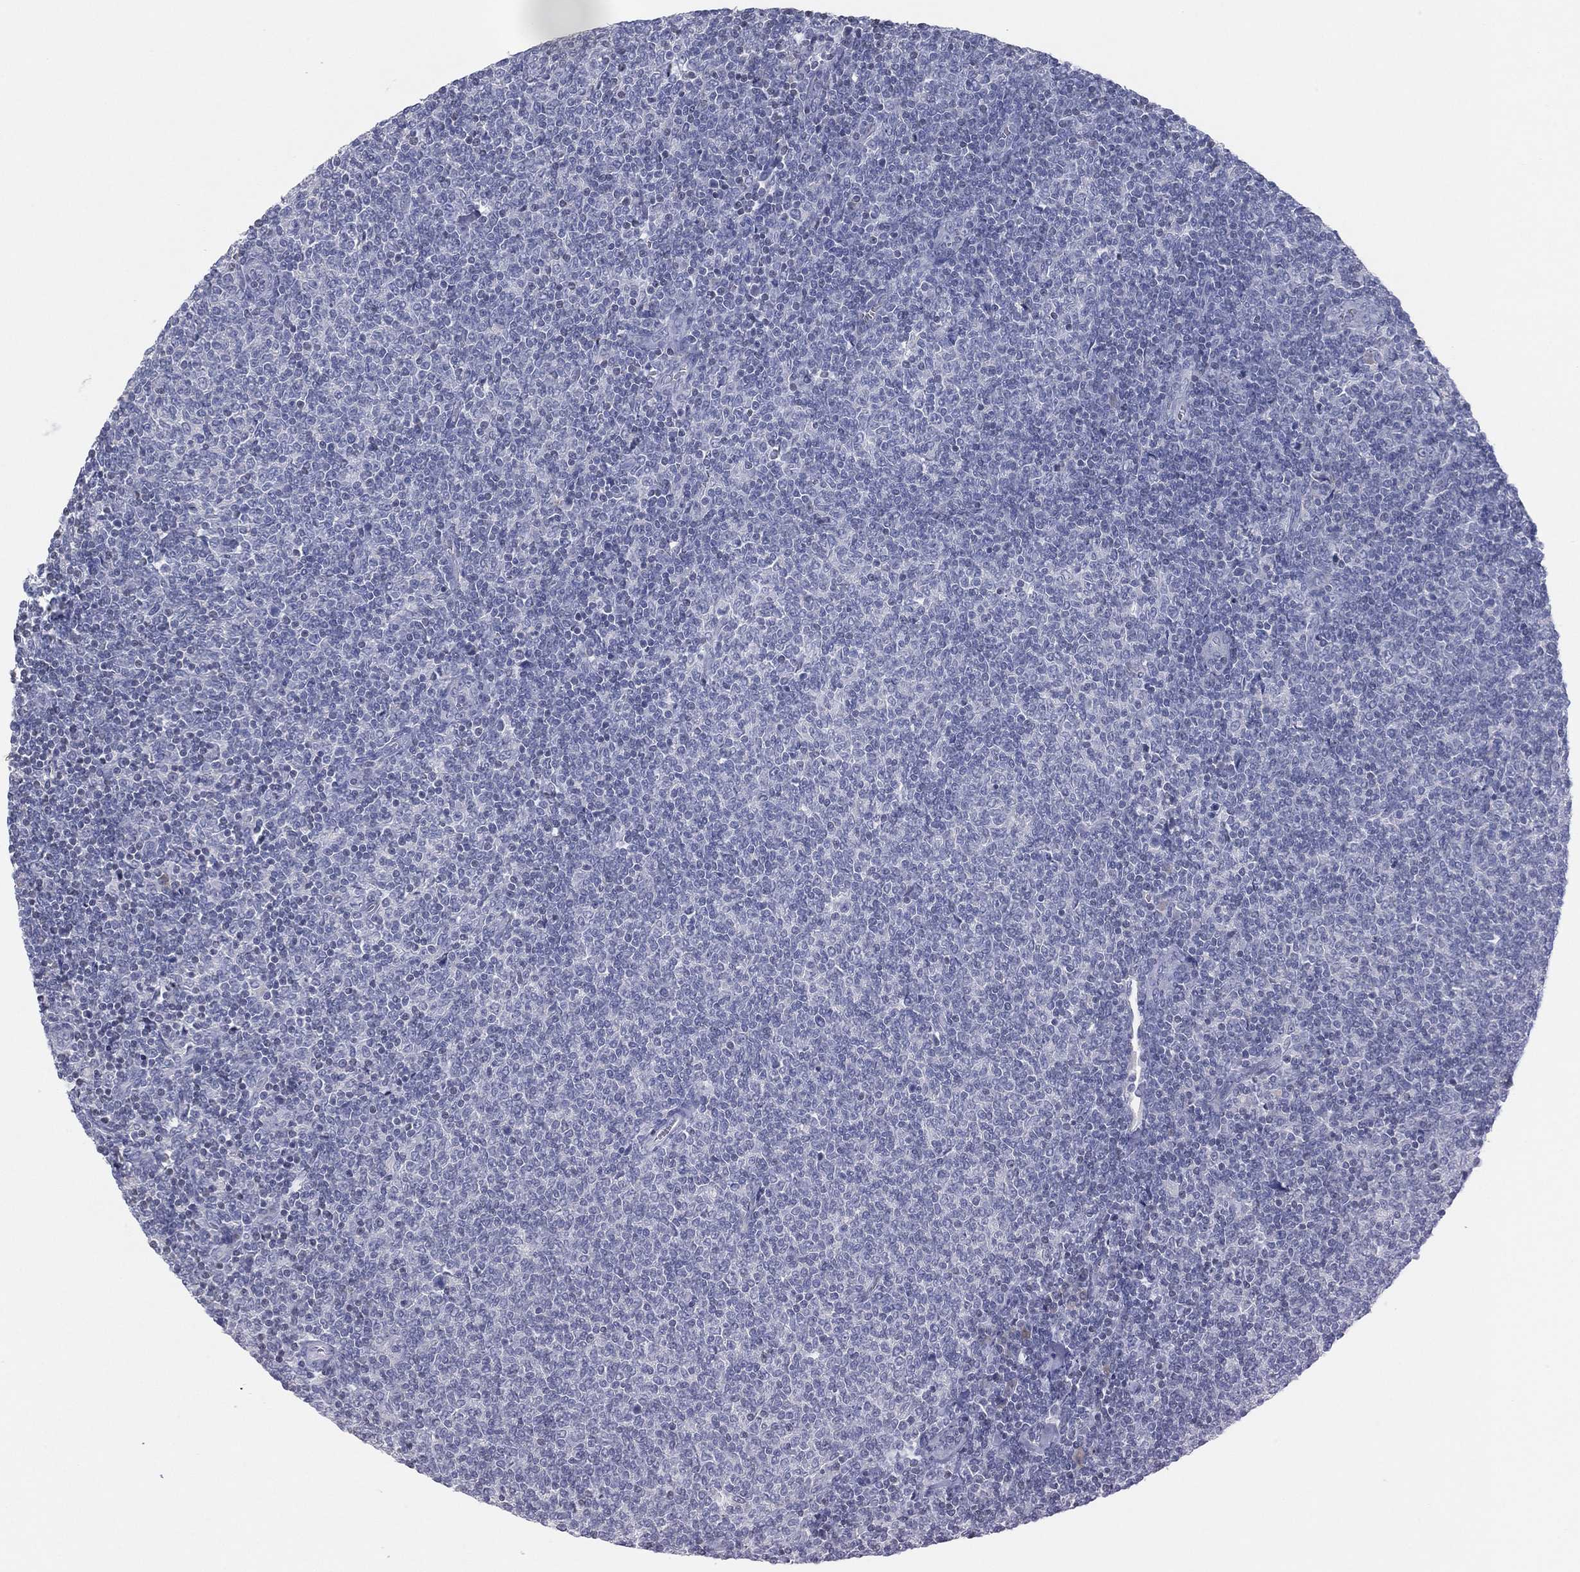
{"staining": {"intensity": "negative", "quantity": "none", "location": "none"}, "tissue": "lymphoma", "cell_type": "Tumor cells", "image_type": "cancer", "snomed": [{"axis": "morphology", "description": "Malignant lymphoma, non-Hodgkin's type, Low grade"}, {"axis": "topography", "description": "Lymph node"}], "caption": "The micrograph displays no staining of tumor cells in low-grade malignant lymphoma, non-Hodgkin's type. The staining was performed using DAB to visualize the protein expression in brown, while the nuclei were stained in blue with hematoxylin (Magnification: 20x).", "gene": "CPT1B", "patient": {"sex": "male", "age": 52}}